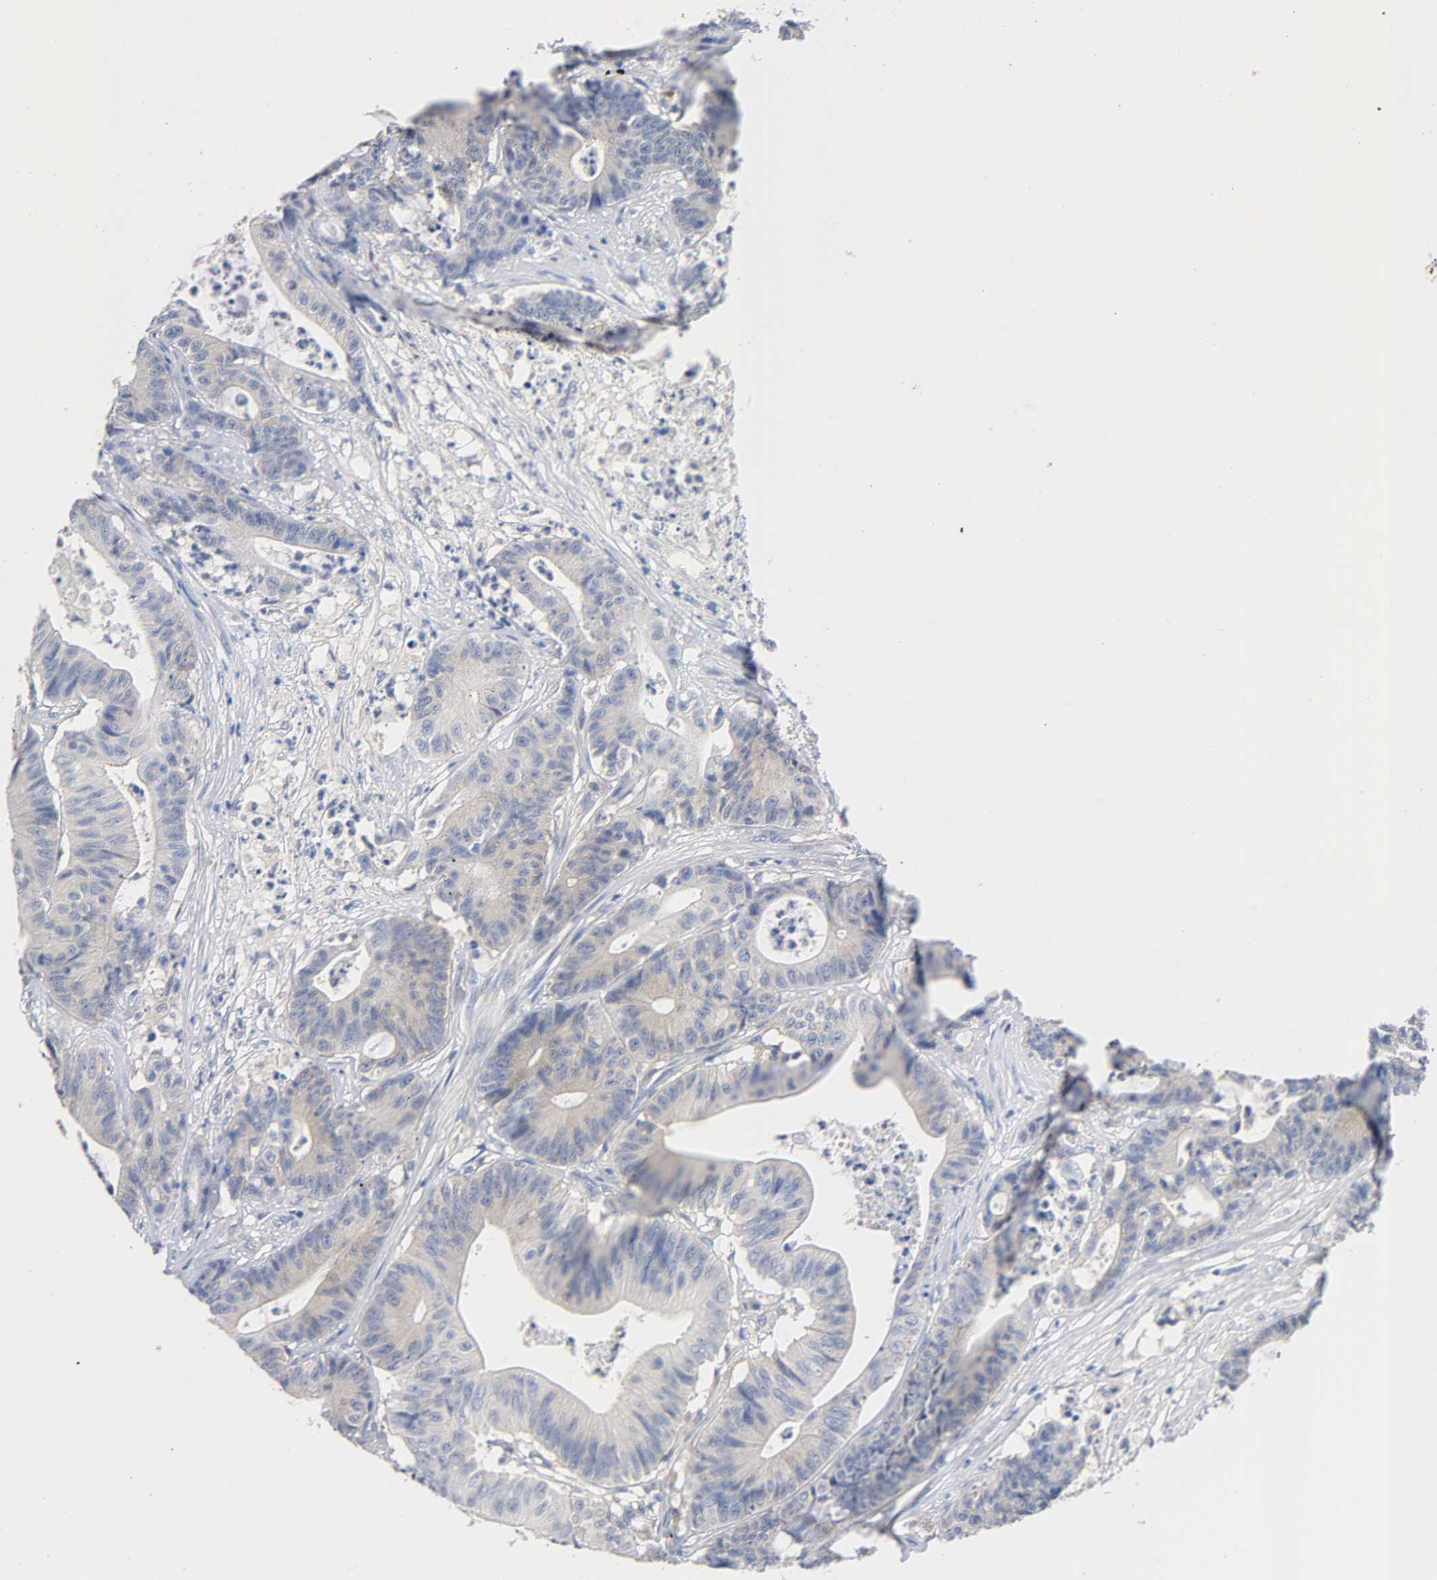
{"staining": {"intensity": "weak", "quantity": "25%-75%", "location": "cytoplasmic/membranous"}, "tissue": "colorectal cancer", "cell_type": "Tumor cells", "image_type": "cancer", "snomed": [{"axis": "morphology", "description": "Adenocarcinoma, NOS"}, {"axis": "topography", "description": "Colon"}], "caption": "High-magnification brightfield microscopy of colorectal adenocarcinoma stained with DAB (3,3'-diaminobenzidine) (brown) and counterstained with hematoxylin (blue). tumor cells exhibit weak cytoplasmic/membranous staining is appreciated in approximately25%-75% of cells.", "gene": "MALT1", "patient": {"sex": "female", "age": 84}}